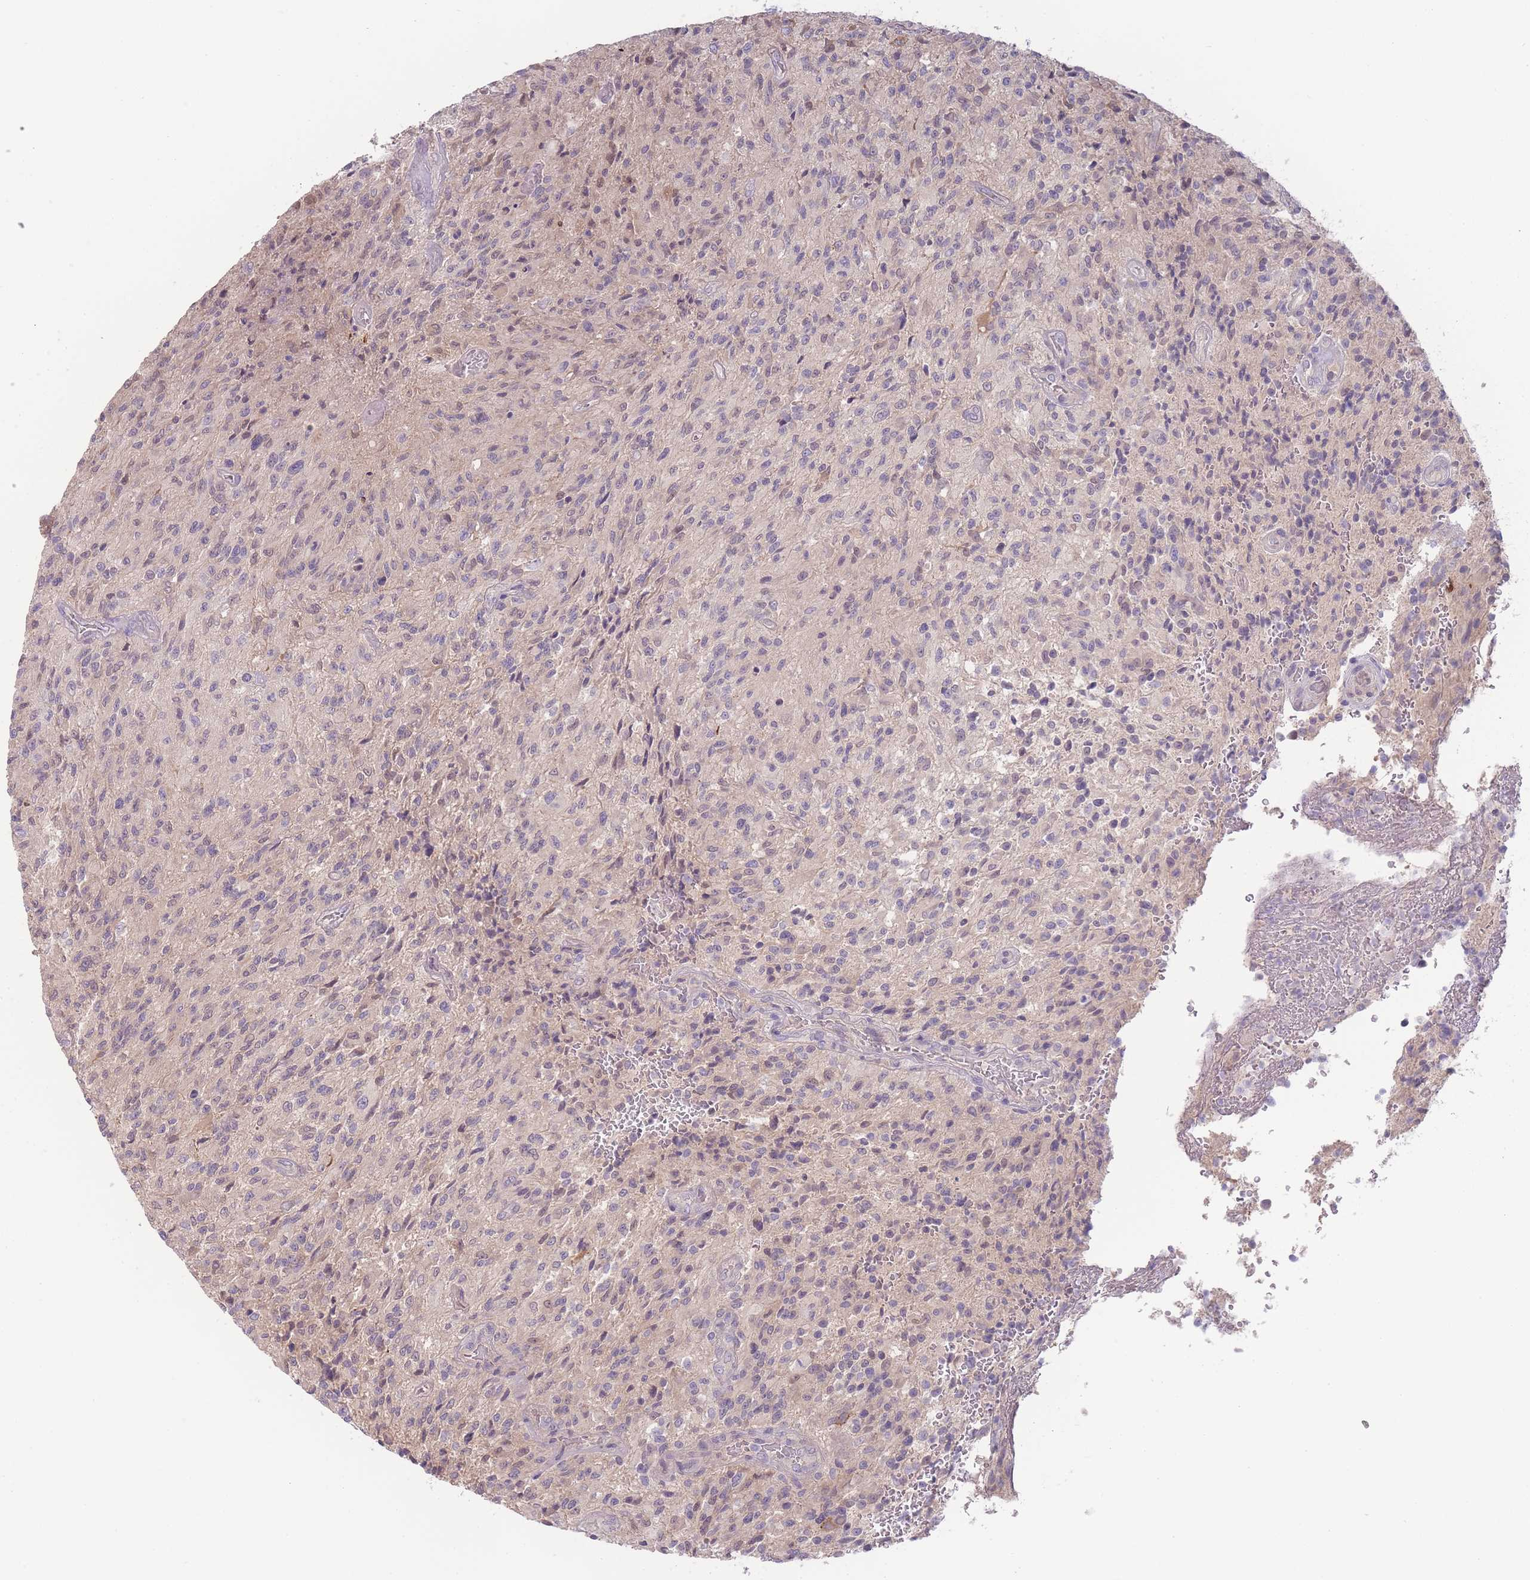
{"staining": {"intensity": "weak", "quantity": "<25%", "location": "cytoplasmic/membranous,nuclear"}, "tissue": "glioma", "cell_type": "Tumor cells", "image_type": "cancer", "snomed": [{"axis": "morphology", "description": "Normal tissue, NOS"}, {"axis": "morphology", "description": "Glioma, malignant, High grade"}, {"axis": "topography", "description": "Cerebral cortex"}], "caption": "Immunohistochemical staining of malignant glioma (high-grade) displays no significant staining in tumor cells.", "gene": "SPHKAP", "patient": {"sex": "male", "age": 56}}